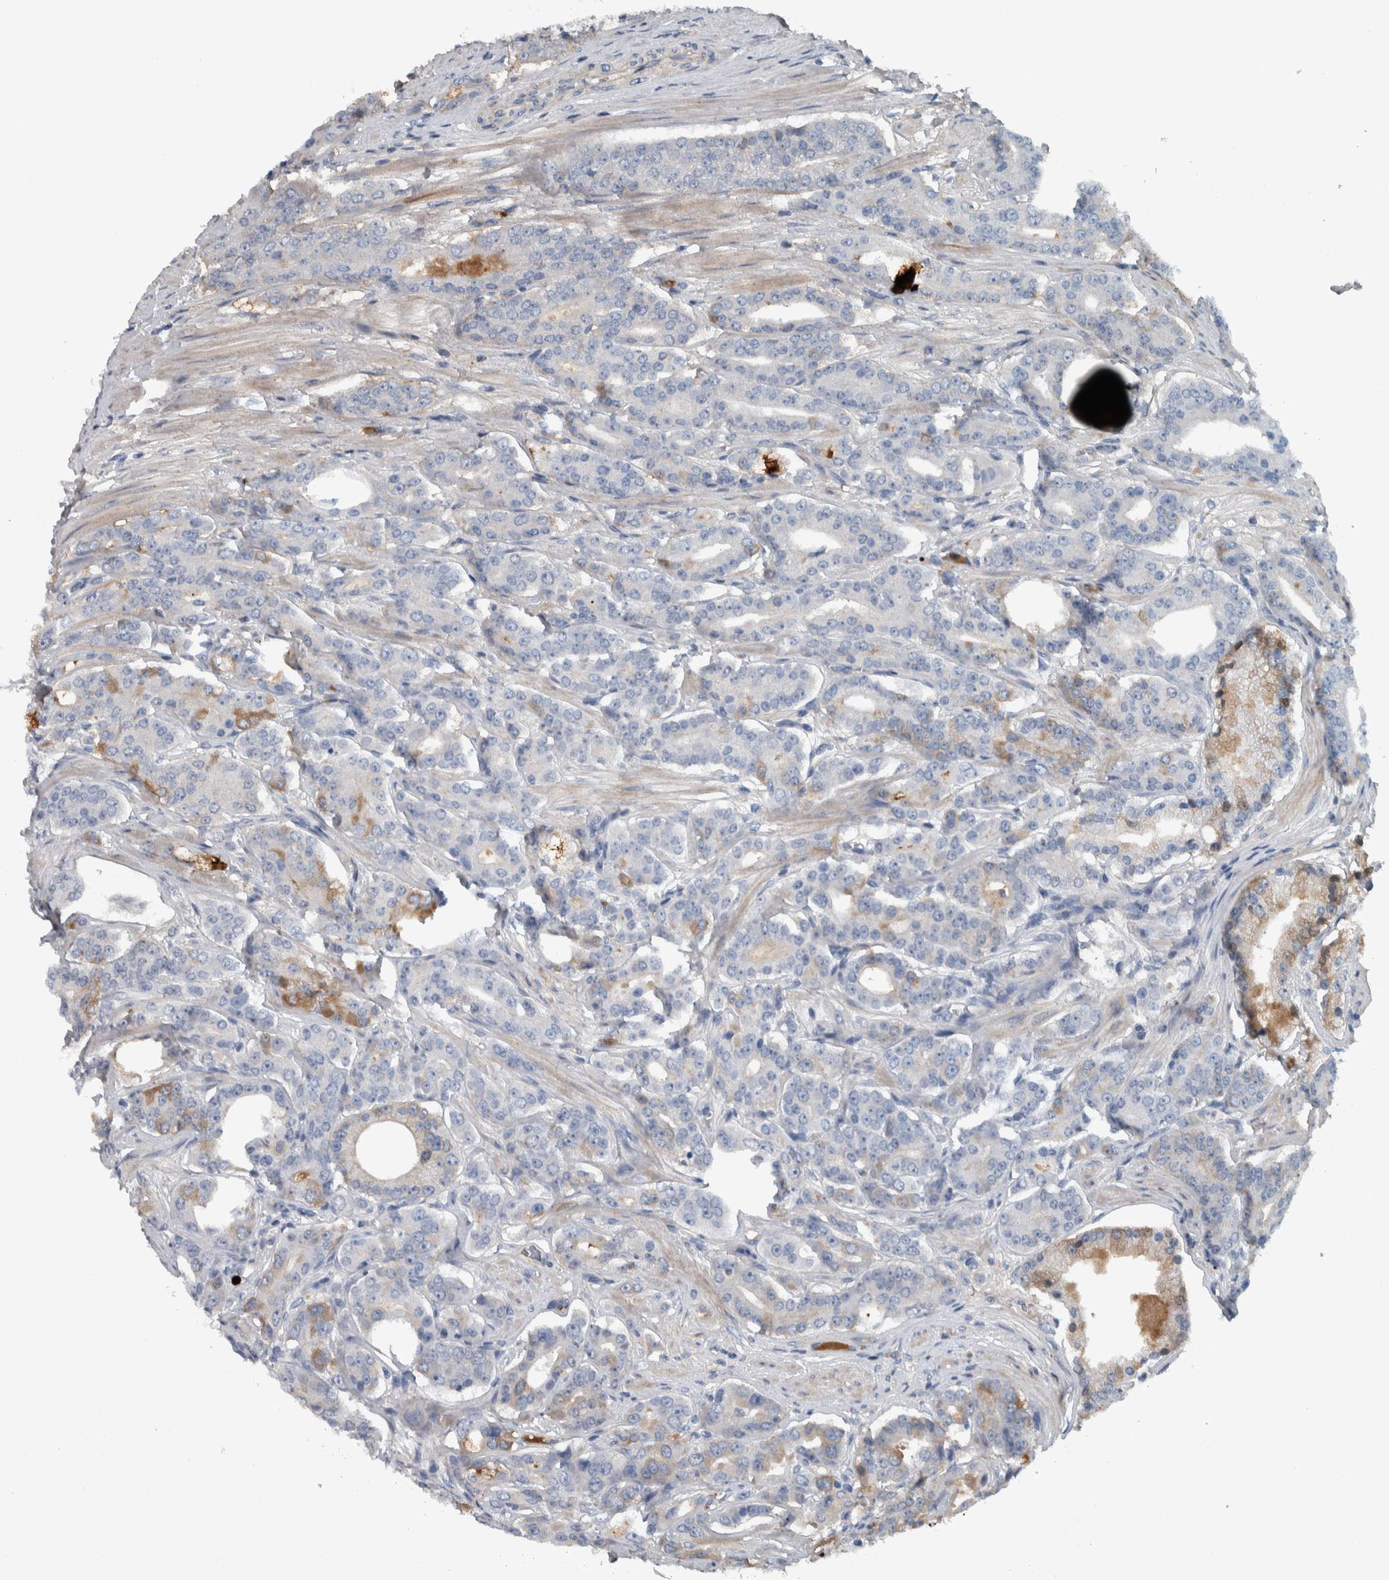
{"staining": {"intensity": "negative", "quantity": "none", "location": "none"}, "tissue": "prostate cancer", "cell_type": "Tumor cells", "image_type": "cancer", "snomed": [{"axis": "morphology", "description": "Adenocarcinoma, High grade"}, {"axis": "topography", "description": "Prostate"}], "caption": "This is a image of immunohistochemistry staining of prostate high-grade adenocarcinoma, which shows no positivity in tumor cells.", "gene": "SERPINC1", "patient": {"sex": "male", "age": 71}}